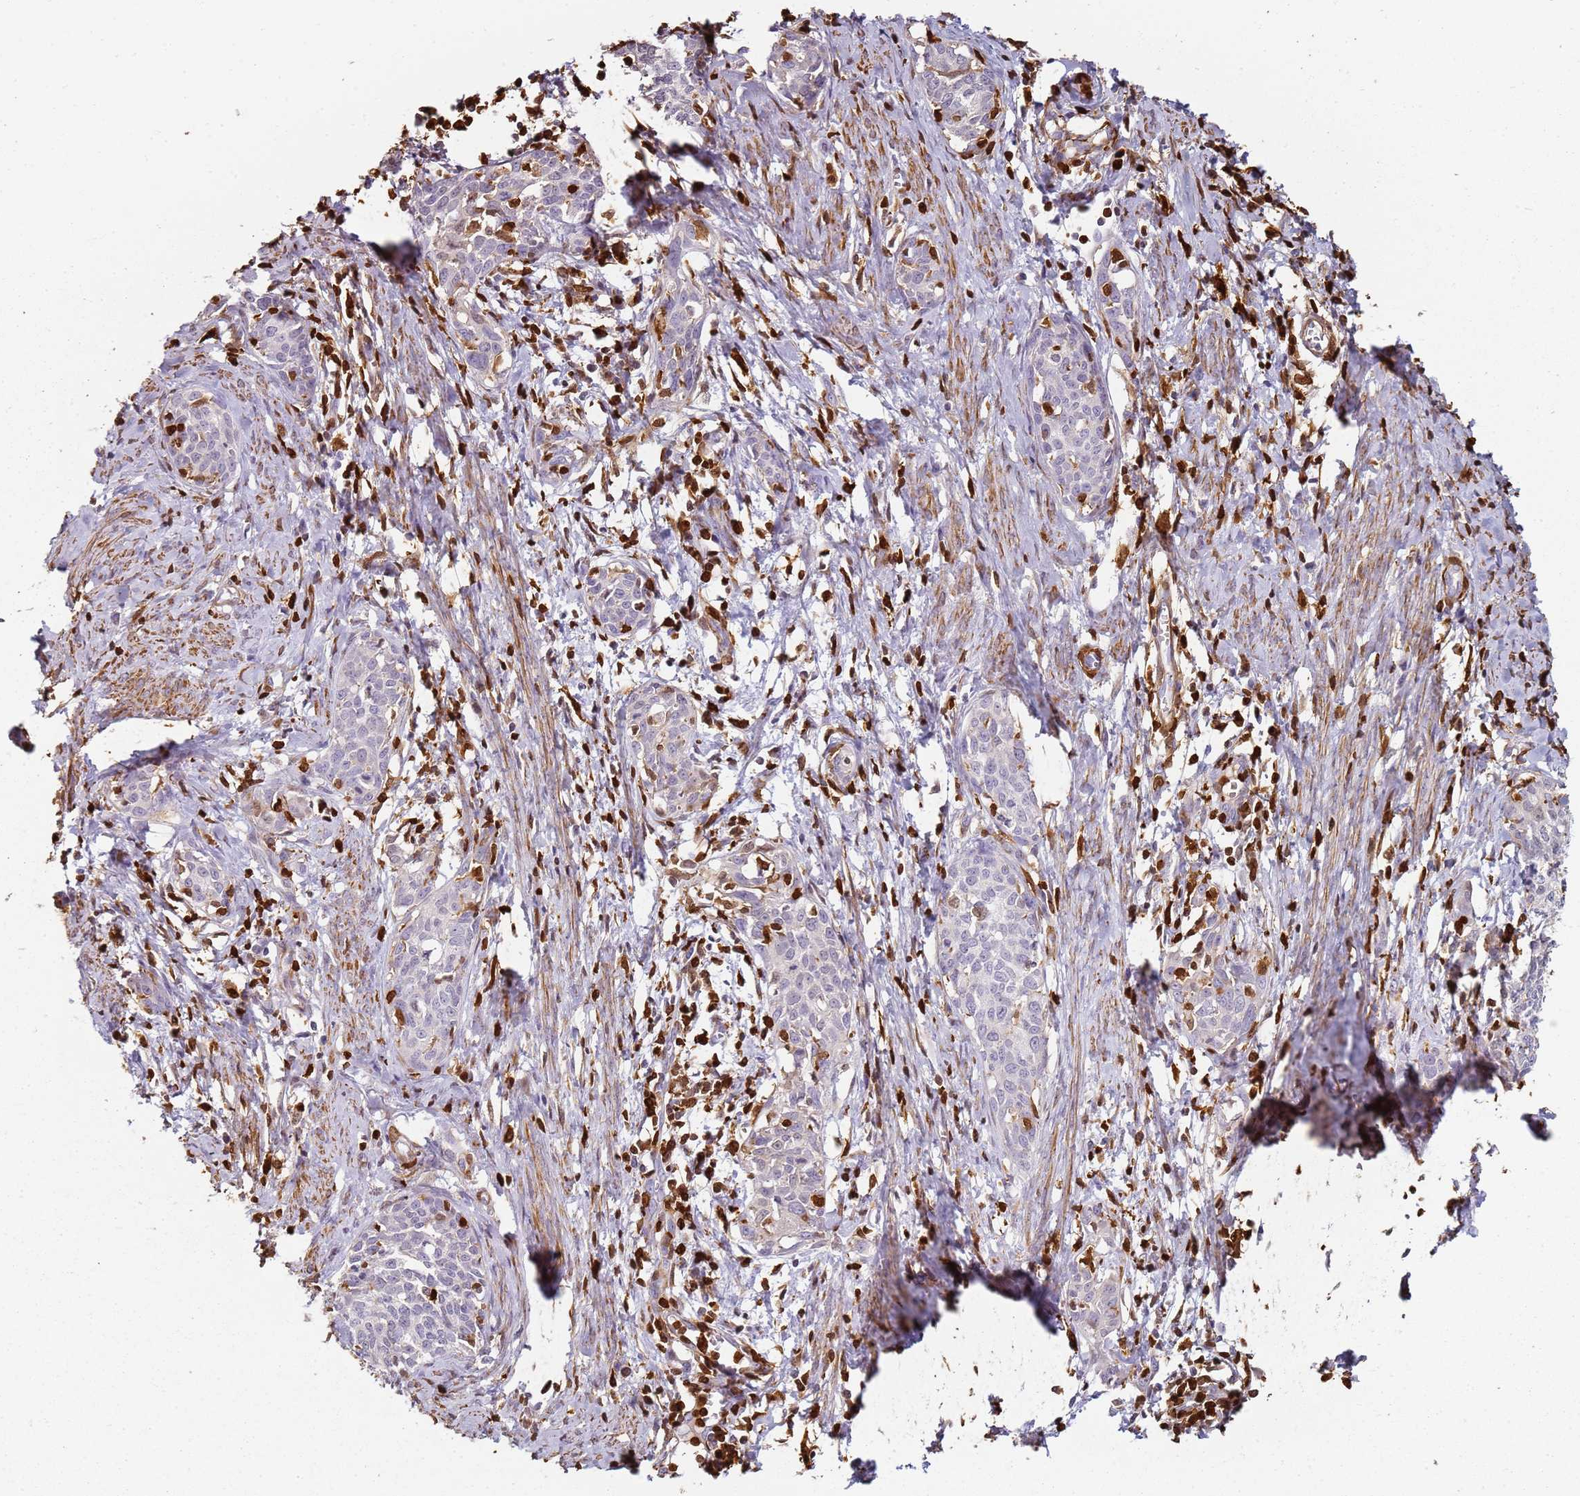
{"staining": {"intensity": "negative", "quantity": "none", "location": "none"}, "tissue": "cervical cancer", "cell_type": "Tumor cells", "image_type": "cancer", "snomed": [{"axis": "morphology", "description": "Squamous cell carcinoma, NOS"}, {"axis": "topography", "description": "Cervix"}], "caption": "Tumor cells show no significant protein expression in cervical cancer.", "gene": "S100A4", "patient": {"sex": "female", "age": 52}}